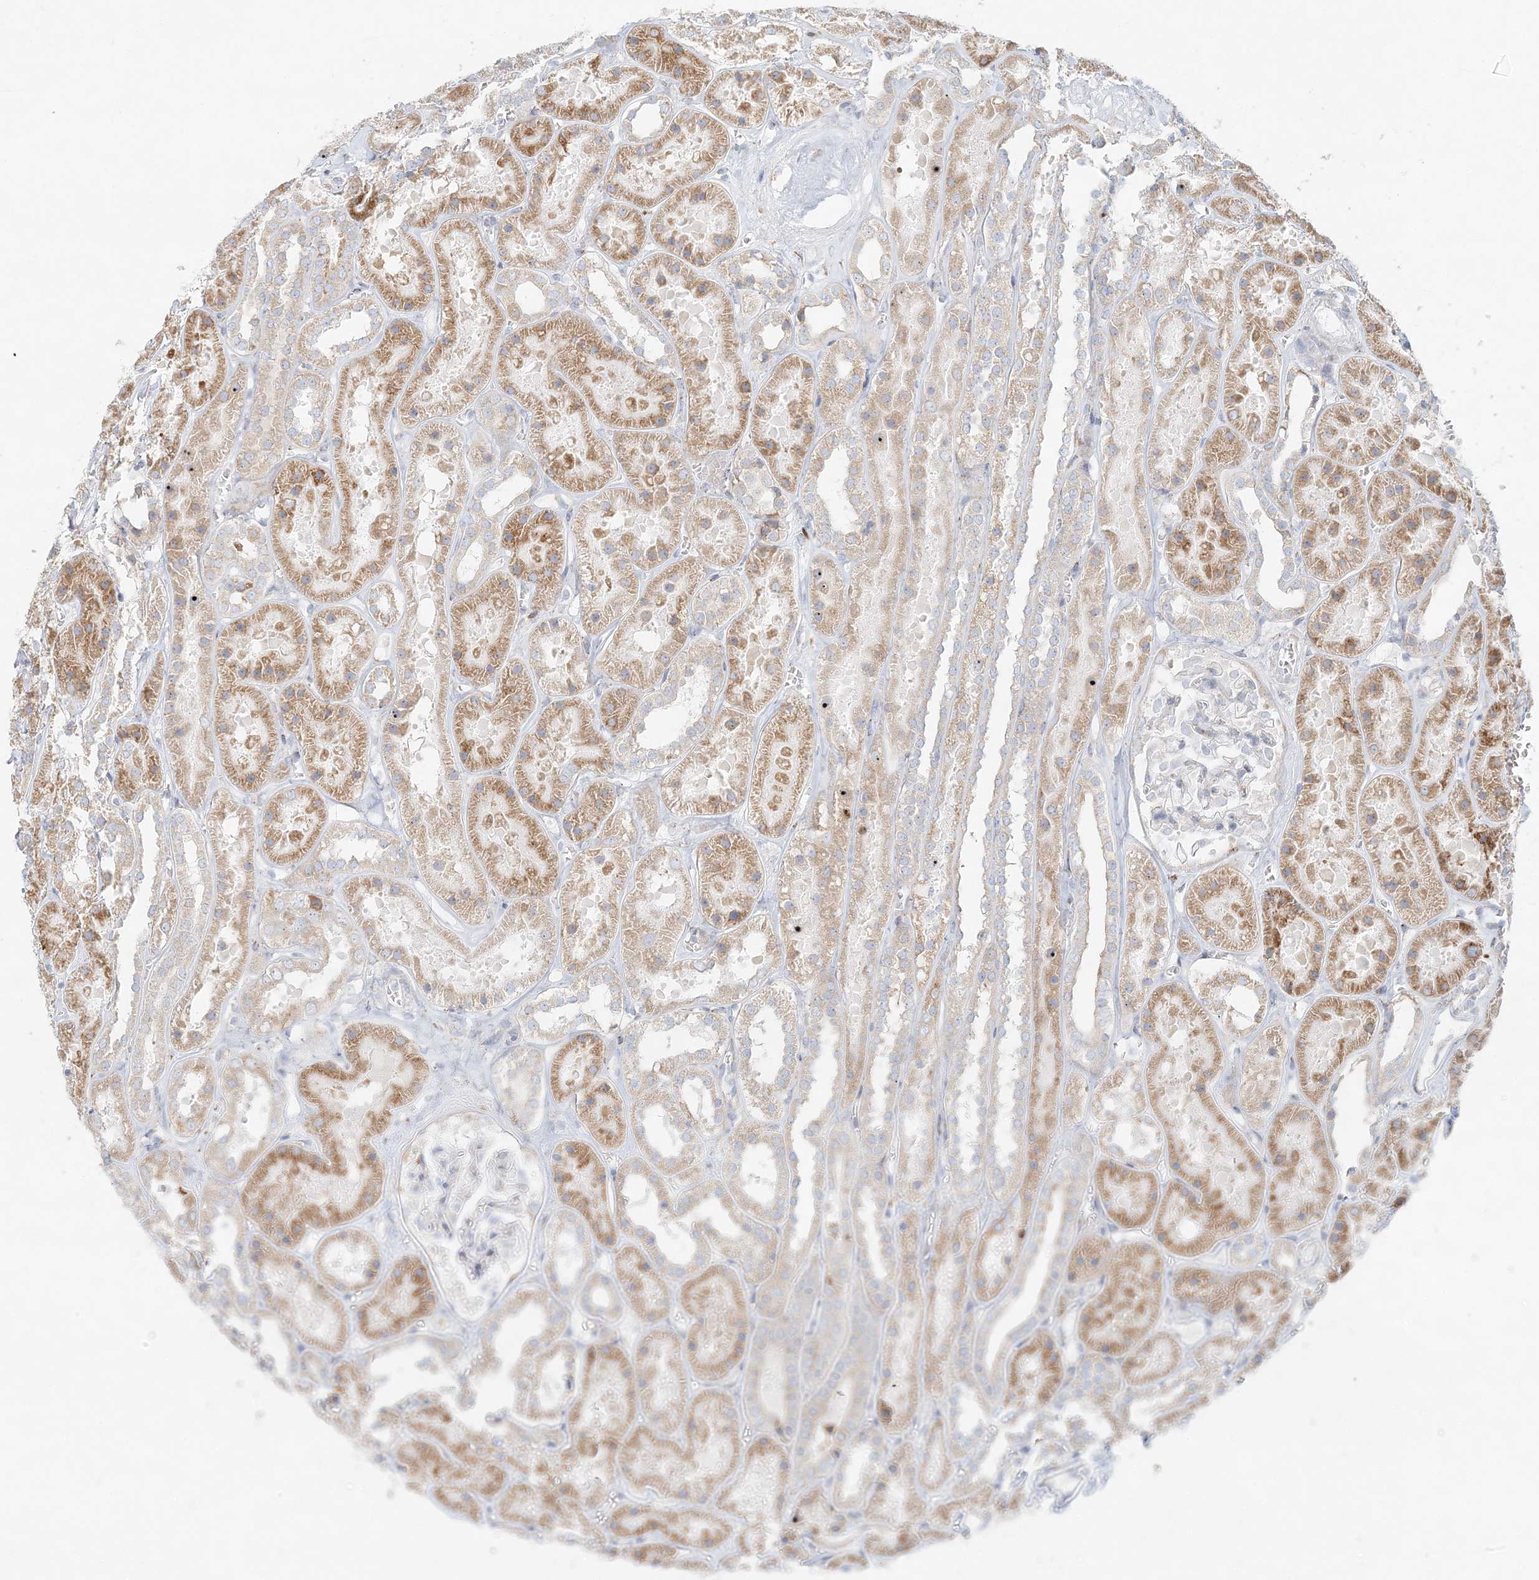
{"staining": {"intensity": "negative", "quantity": "none", "location": "none"}, "tissue": "kidney", "cell_type": "Cells in glomeruli", "image_type": "normal", "snomed": [{"axis": "morphology", "description": "Normal tissue, NOS"}, {"axis": "topography", "description": "Kidney"}], "caption": "High magnification brightfield microscopy of normal kidney stained with DAB (3,3'-diaminobenzidine) (brown) and counterstained with hematoxylin (blue): cells in glomeruli show no significant staining.", "gene": "STK11IP", "patient": {"sex": "female", "age": 41}}